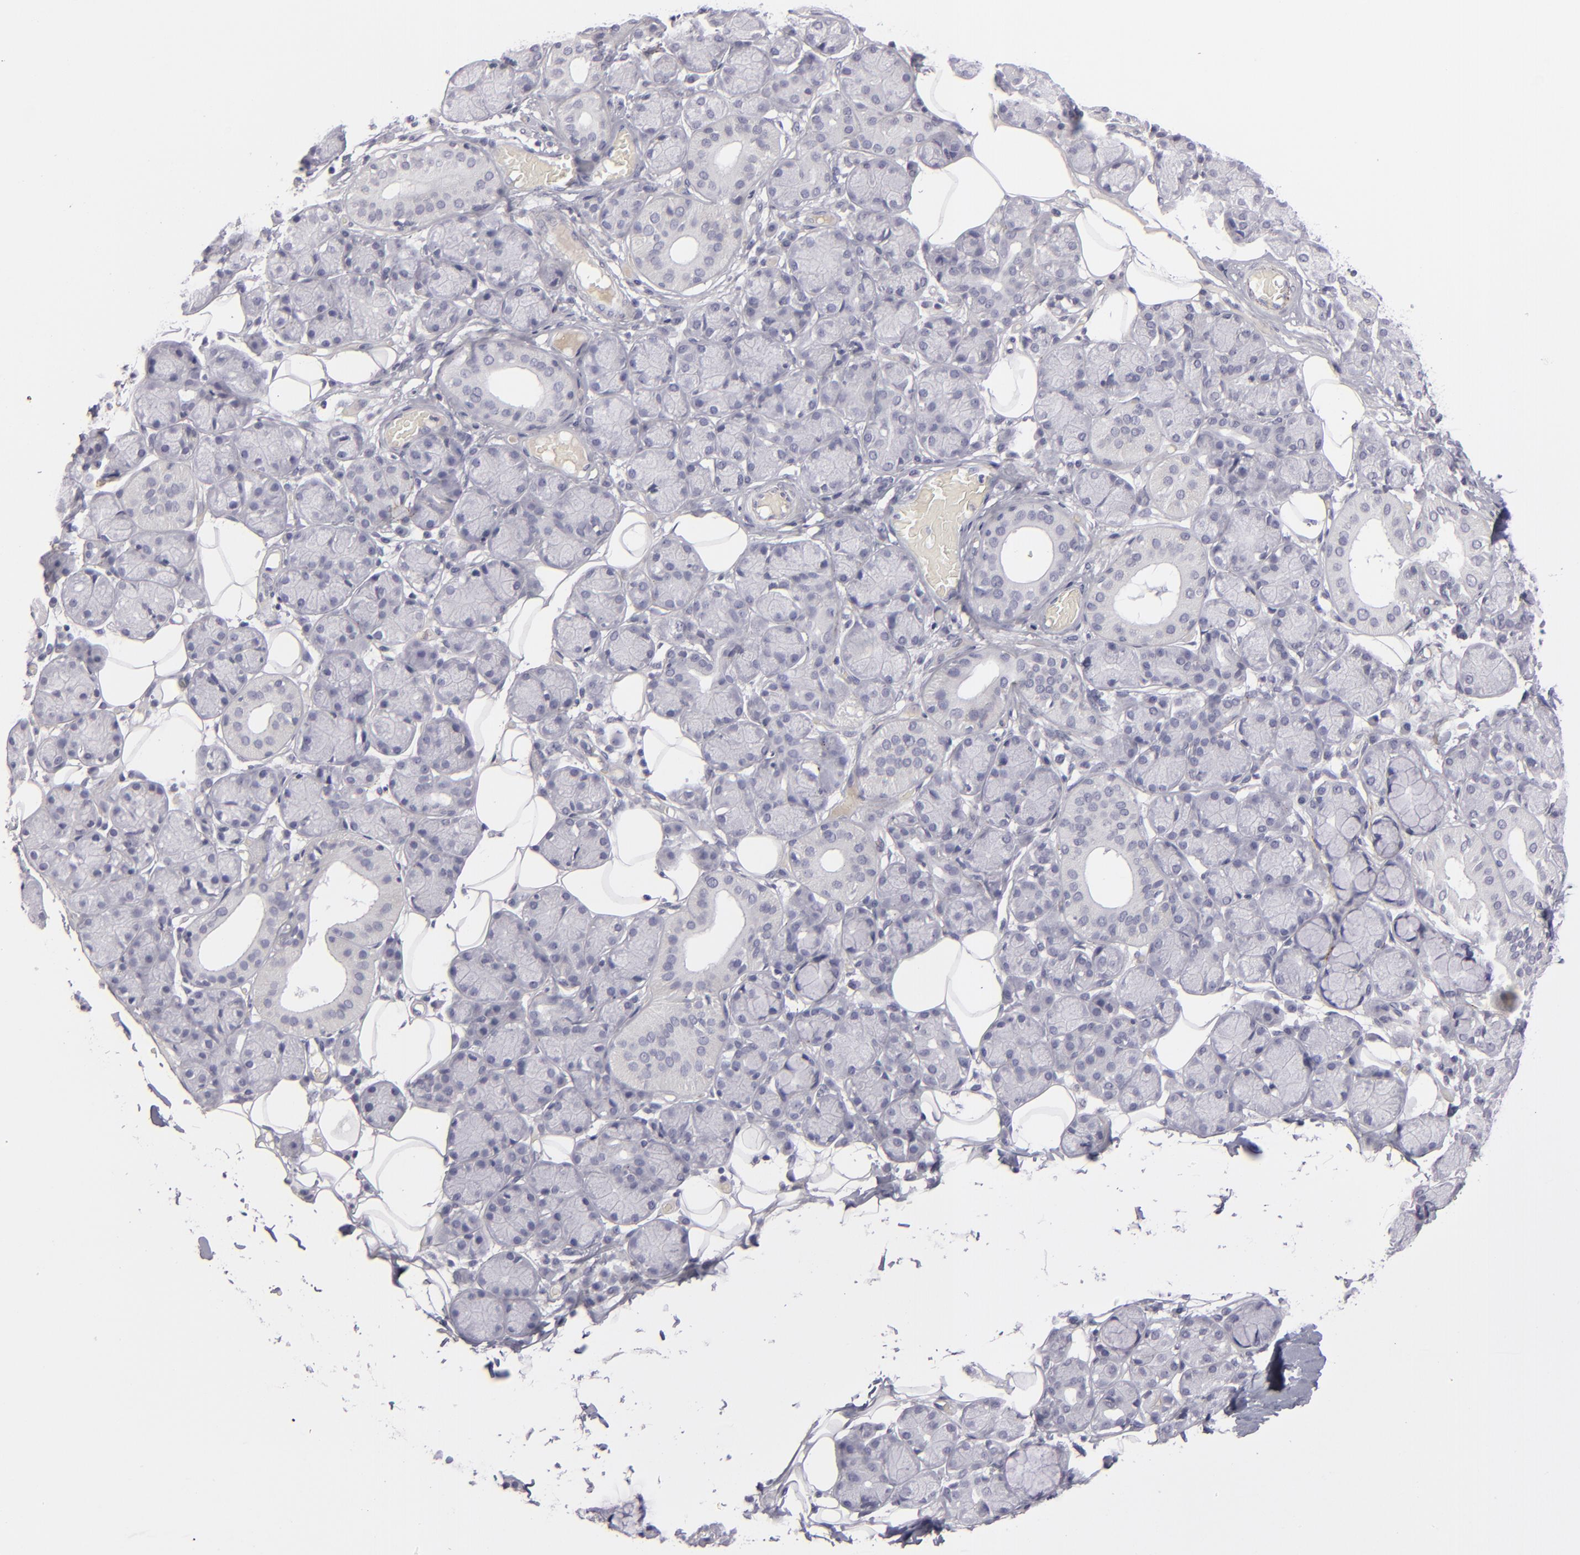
{"staining": {"intensity": "negative", "quantity": "none", "location": "none"}, "tissue": "salivary gland", "cell_type": "Glandular cells", "image_type": "normal", "snomed": [{"axis": "morphology", "description": "Normal tissue, NOS"}, {"axis": "topography", "description": "Salivary gland"}], "caption": "Image shows no protein positivity in glandular cells of benign salivary gland.", "gene": "C9", "patient": {"sex": "male", "age": 54}}